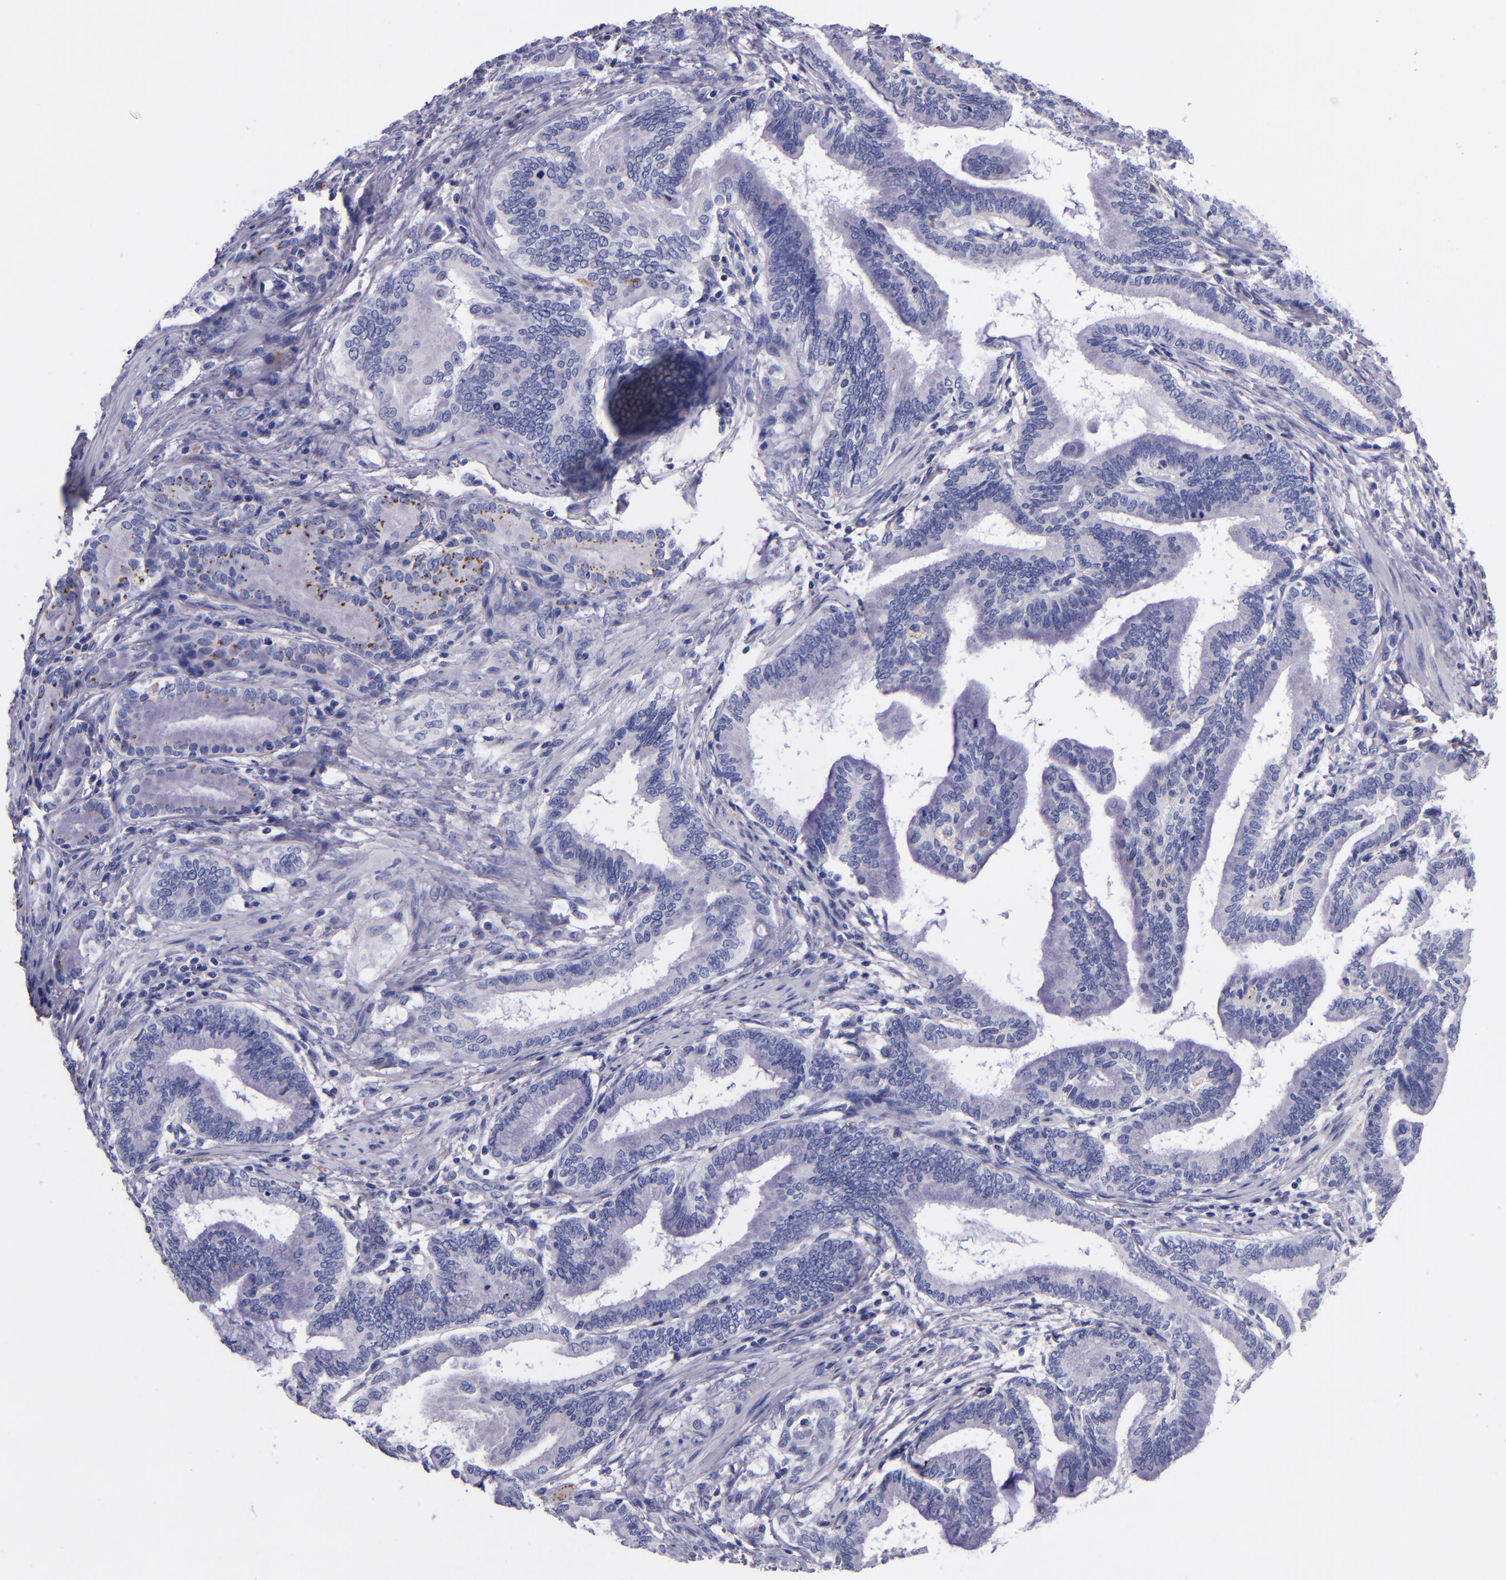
{"staining": {"intensity": "negative", "quantity": "none", "location": "none"}, "tissue": "pancreatic cancer", "cell_type": "Tumor cells", "image_type": "cancer", "snomed": [{"axis": "morphology", "description": "Adenocarcinoma, NOS"}, {"axis": "topography", "description": "Pancreas"}], "caption": "IHC photomicrograph of adenocarcinoma (pancreatic) stained for a protein (brown), which shows no expression in tumor cells.", "gene": "IVL", "patient": {"sex": "female", "age": 64}}